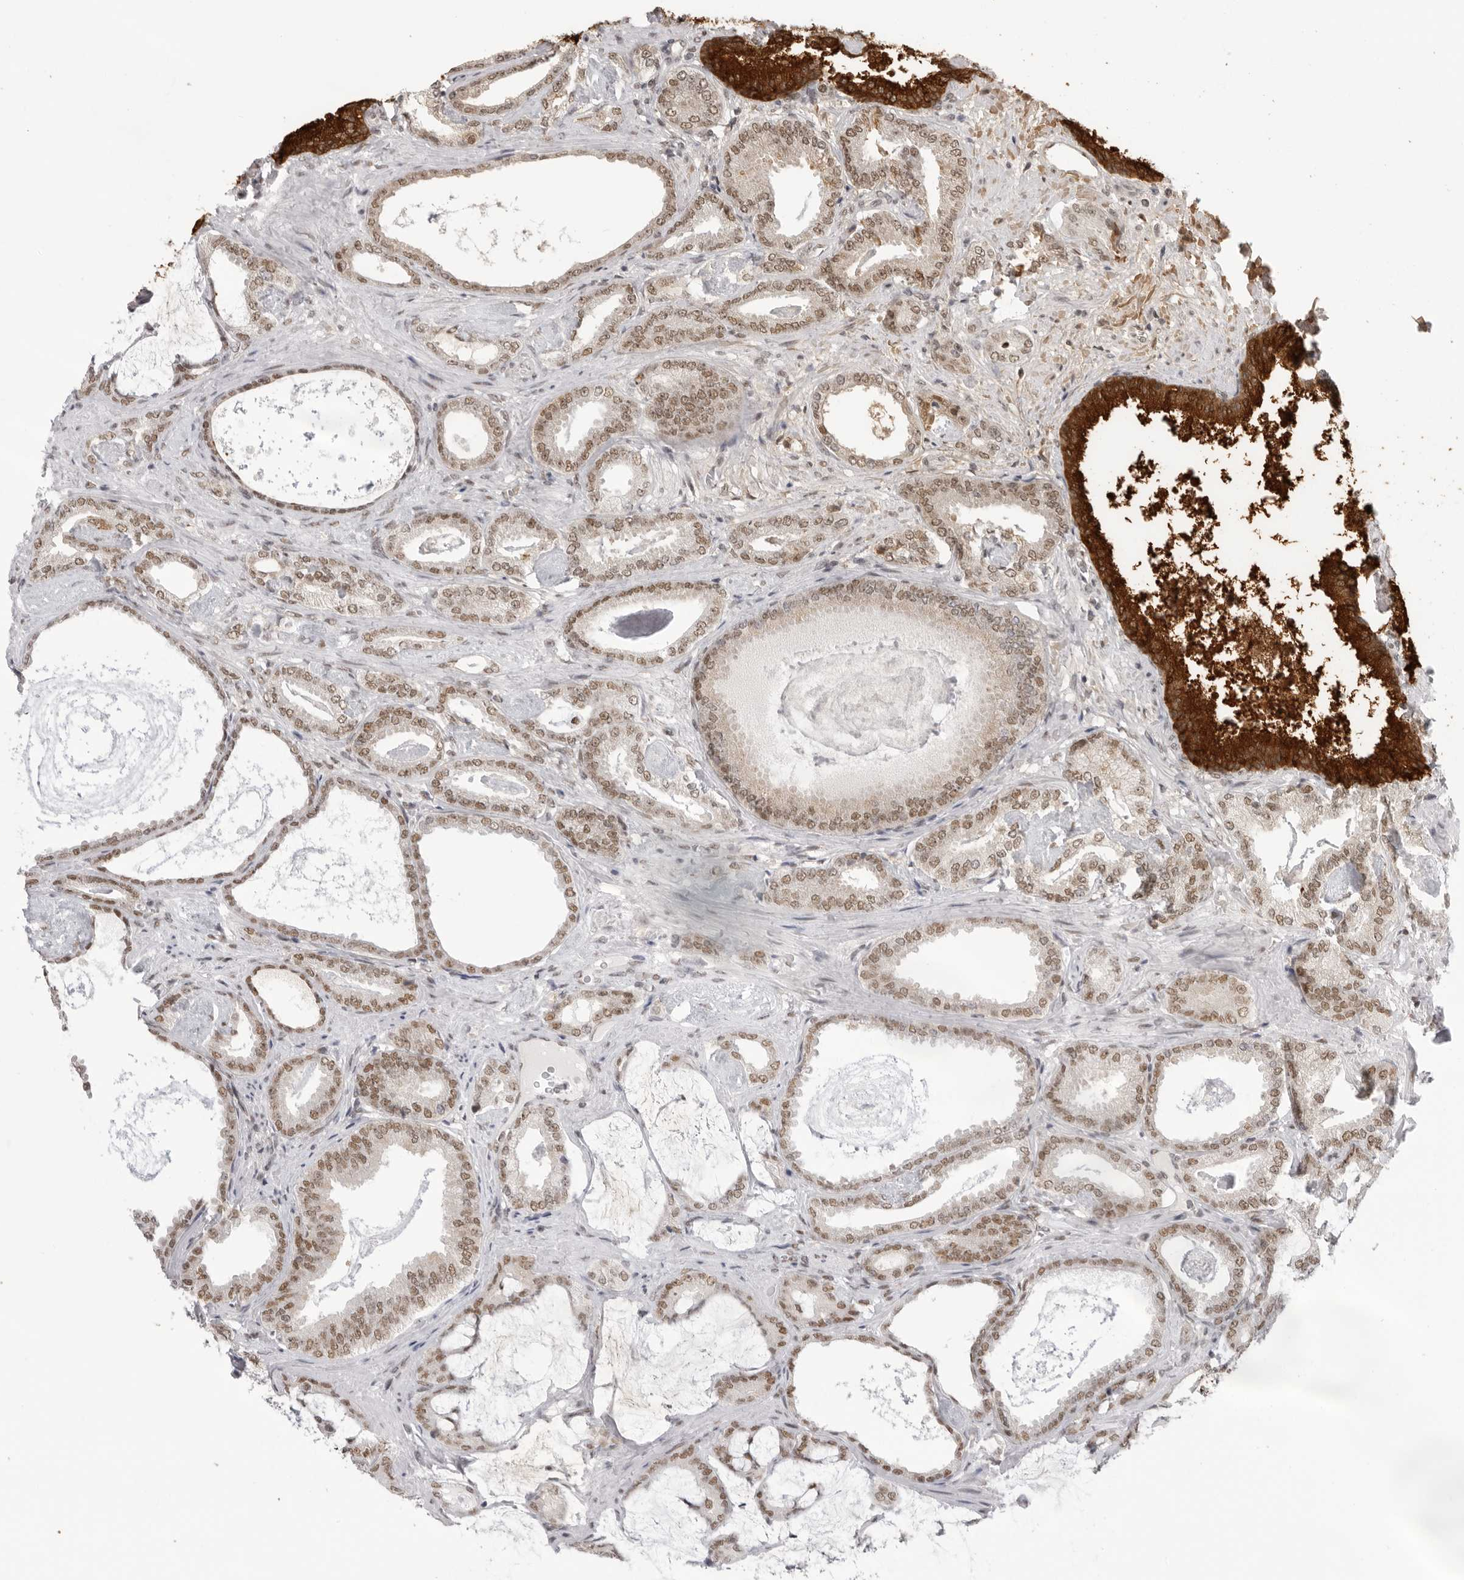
{"staining": {"intensity": "moderate", "quantity": ">75%", "location": "nuclear"}, "tissue": "prostate cancer", "cell_type": "Tumor cells", "image_type": "cancer", "snomed": [{"axis": "morphology", "description": "Adenocarcinoma, Low grade"}, {"axis": "topography", "description": "Prostate"}], "caption": "An image of human prostate cancer (adenocarcinoma (low-grade)) stained for a protein exhibits moderate nuclear brown staining in tumor cells.", "gene": "RPA2", "patient": {"sex": "male", "age": 71}}